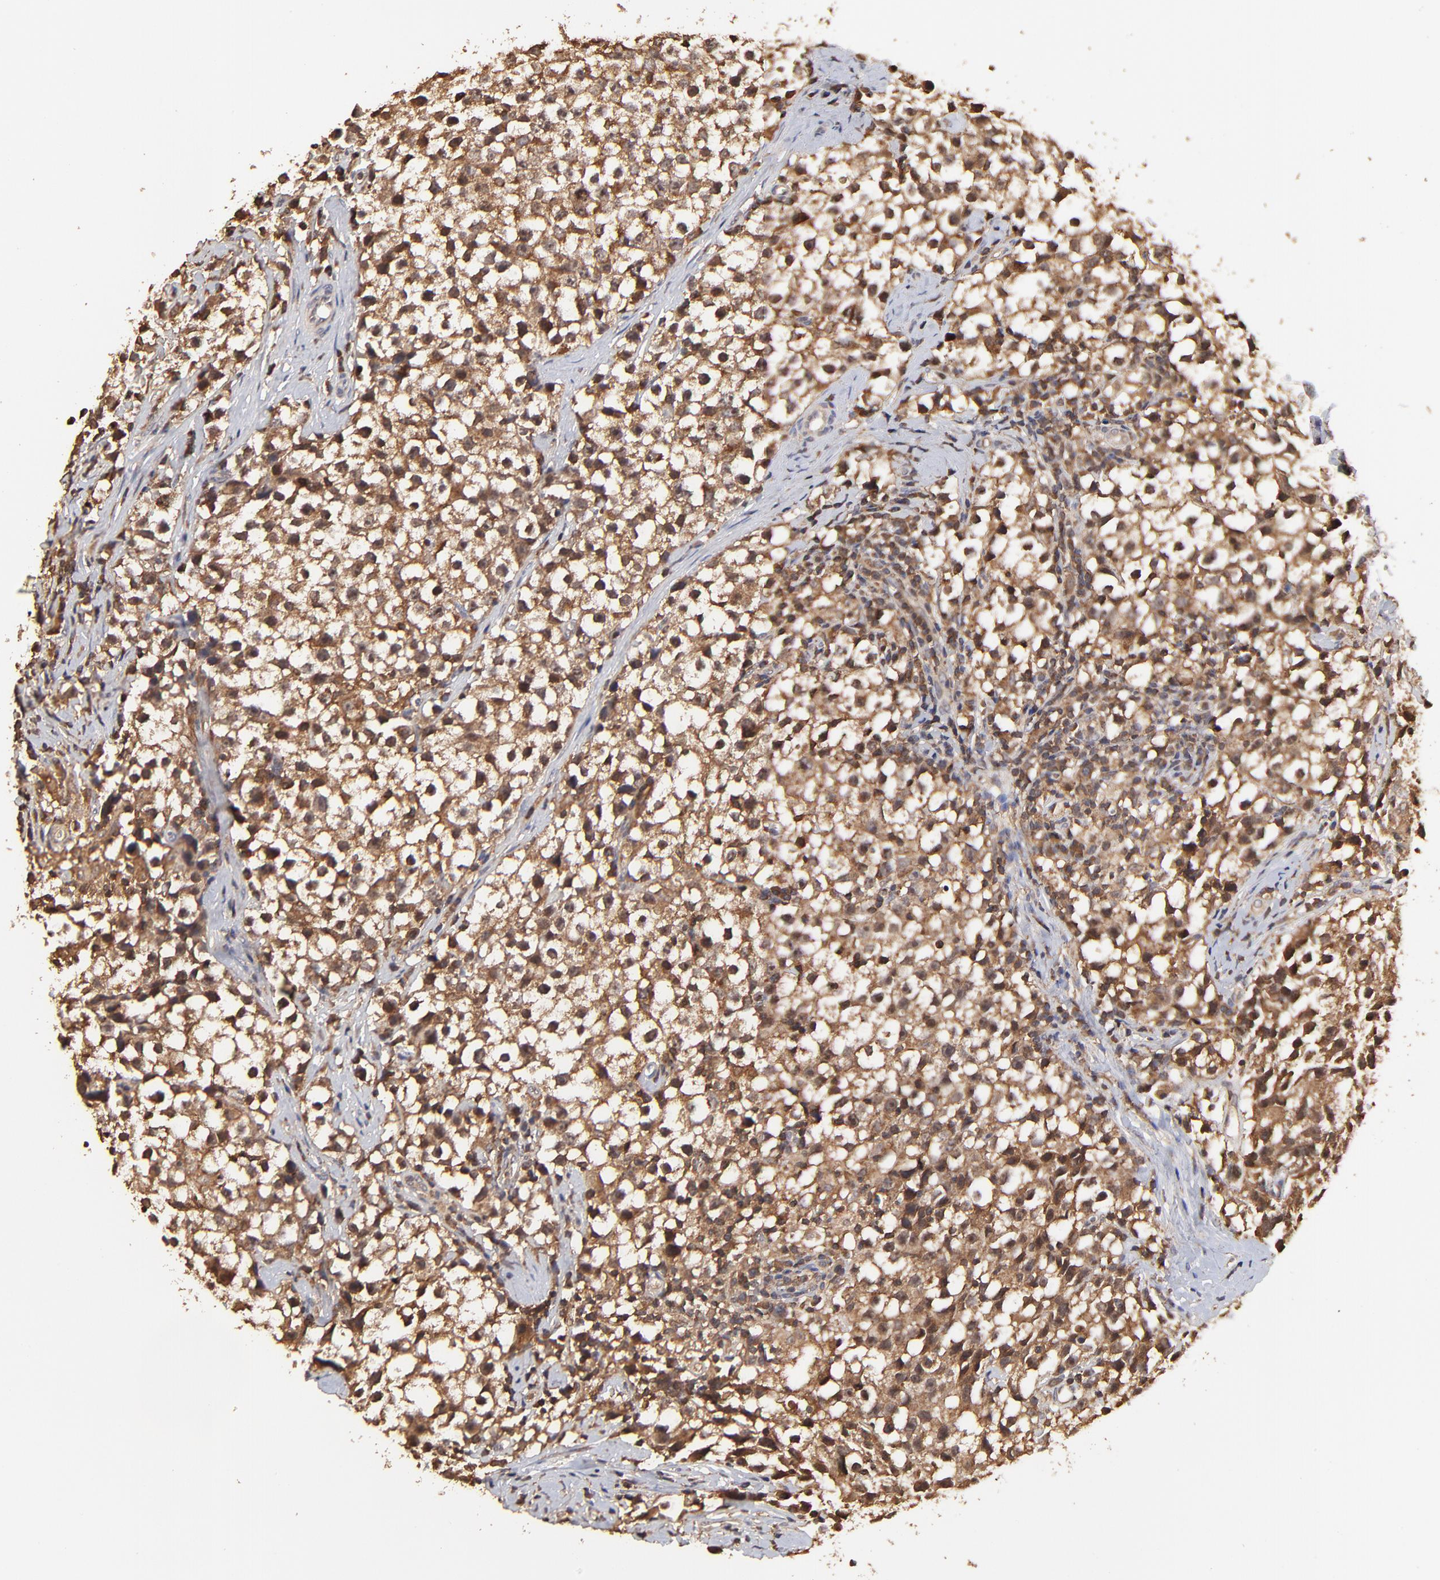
{"staining": {"intensity": "strong", "quantity": ">75%", "location": "cytoplasmic/membranous"}, "tissue": "testis cancer", "cell_type": "Tumor cells", "image_type": "cancer", "snomed": [{"axis": "morphology", "description": "Seminoma, NOS"}, {"axis": "topography", "description": "Testis"}], "caption": "Tumor cells exhibit high levels of strong cytoplasmic/membranous expression in about >75% of cells in testis cancer. The protein of interest is shown in brown color, while the nuclei are stained blue.", "gene": "STON2", "patient": {"sex": "male", "age": 35}}